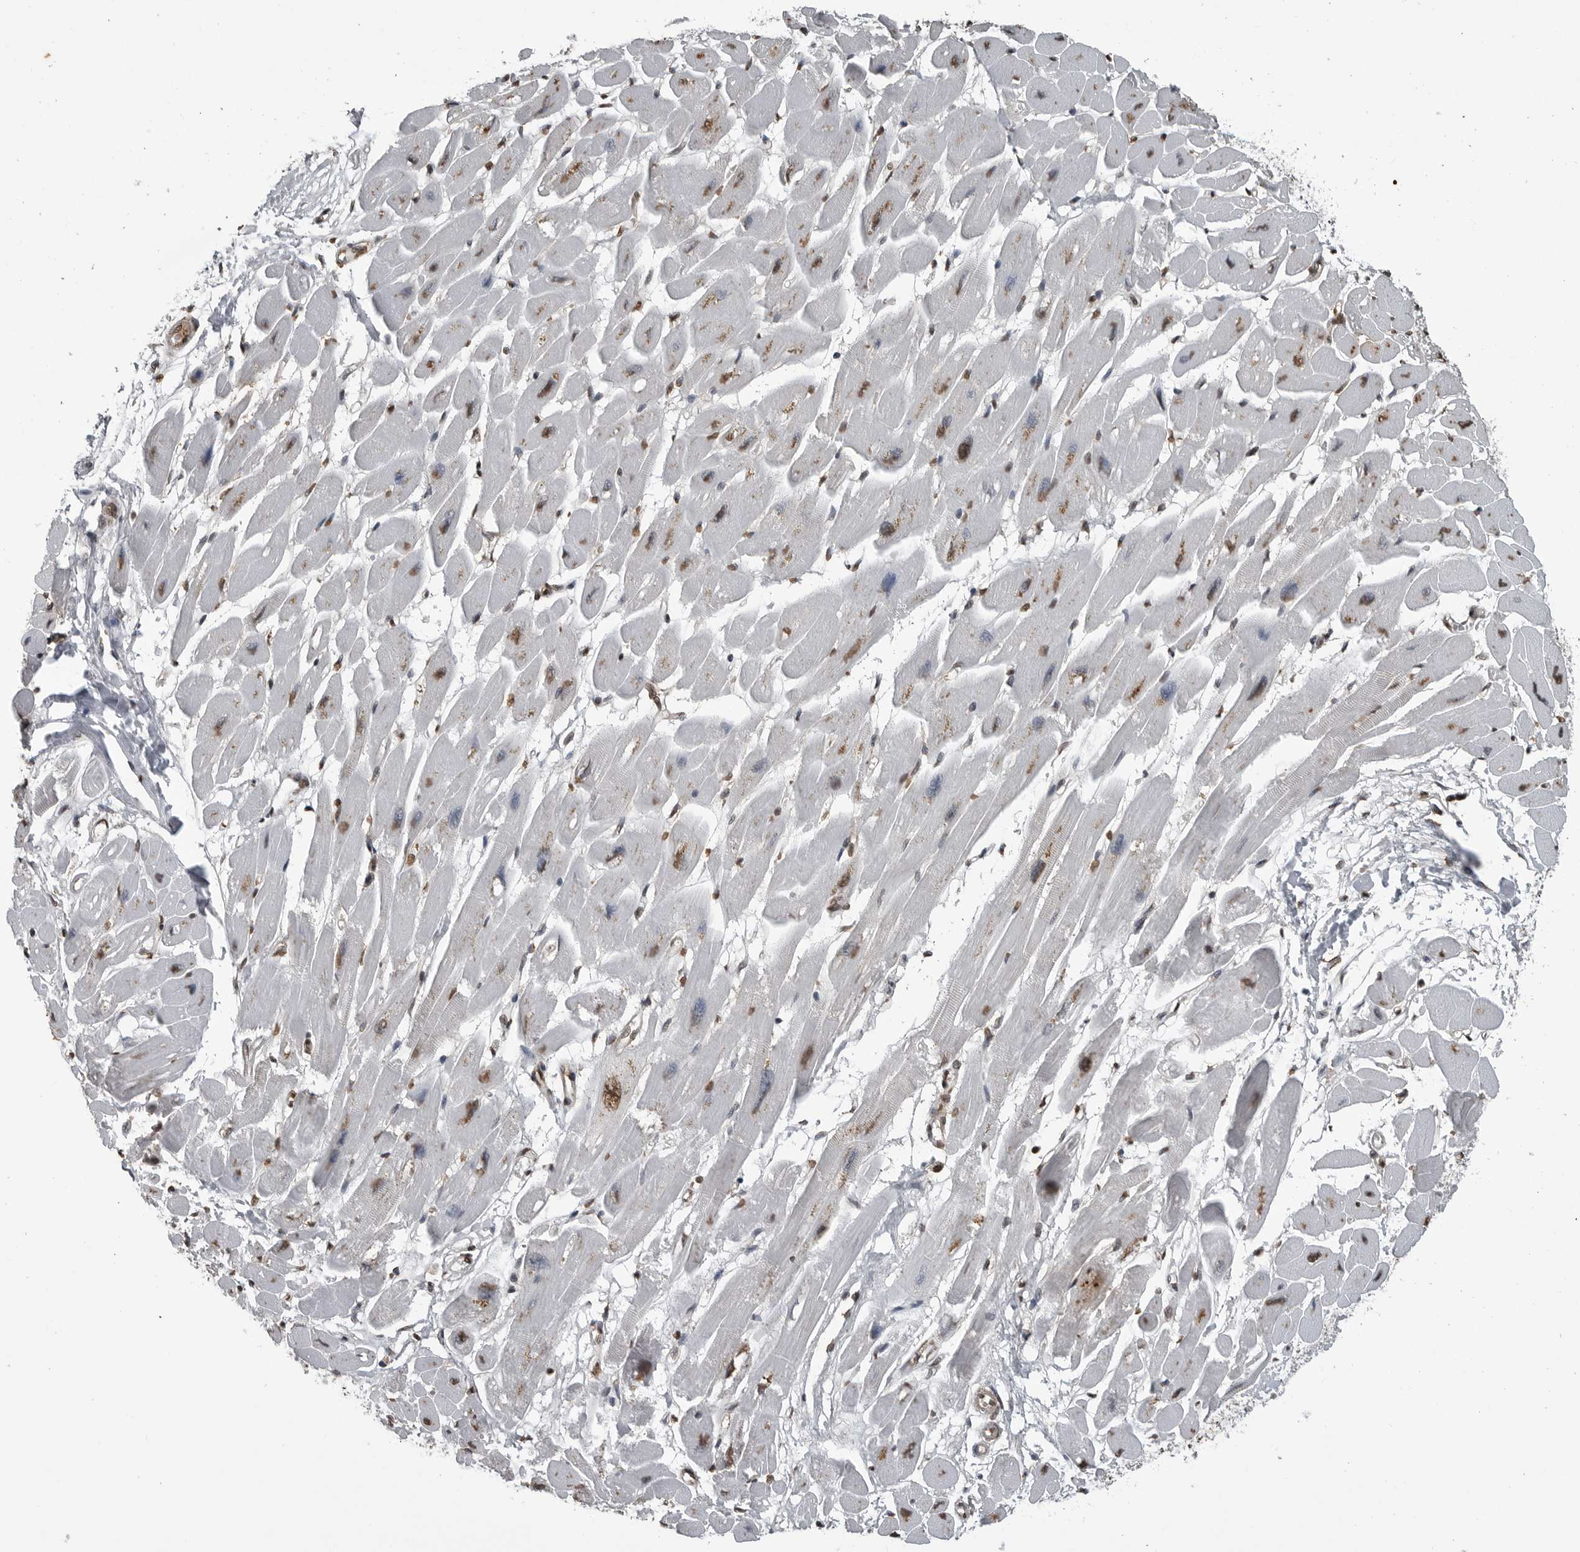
{"staining": {"intensity": "moderate", "quantity": "25%-75%", "location": "nuclear"}, "tissue": "heart muscle", "cell_type": "Cardiomyocytes", "image_type": "normal", "snomed": [{"axis": "morphology", "description": "Normal tissue, NOS"}, {"axis": "topography", "description": "Heart"}], "caption": "Immunohistochemical staining of unremarkable heart muscle reveals moderate nuclear protein positivity in about 25%-75% of cardiomyocytes. (DAB (3,3'-diaminobenzidine) IHC, brown staining for protein, blue staining for nuclei).", "gene": "SMAD2", "patient": {"sex": "female", "age": 54}}